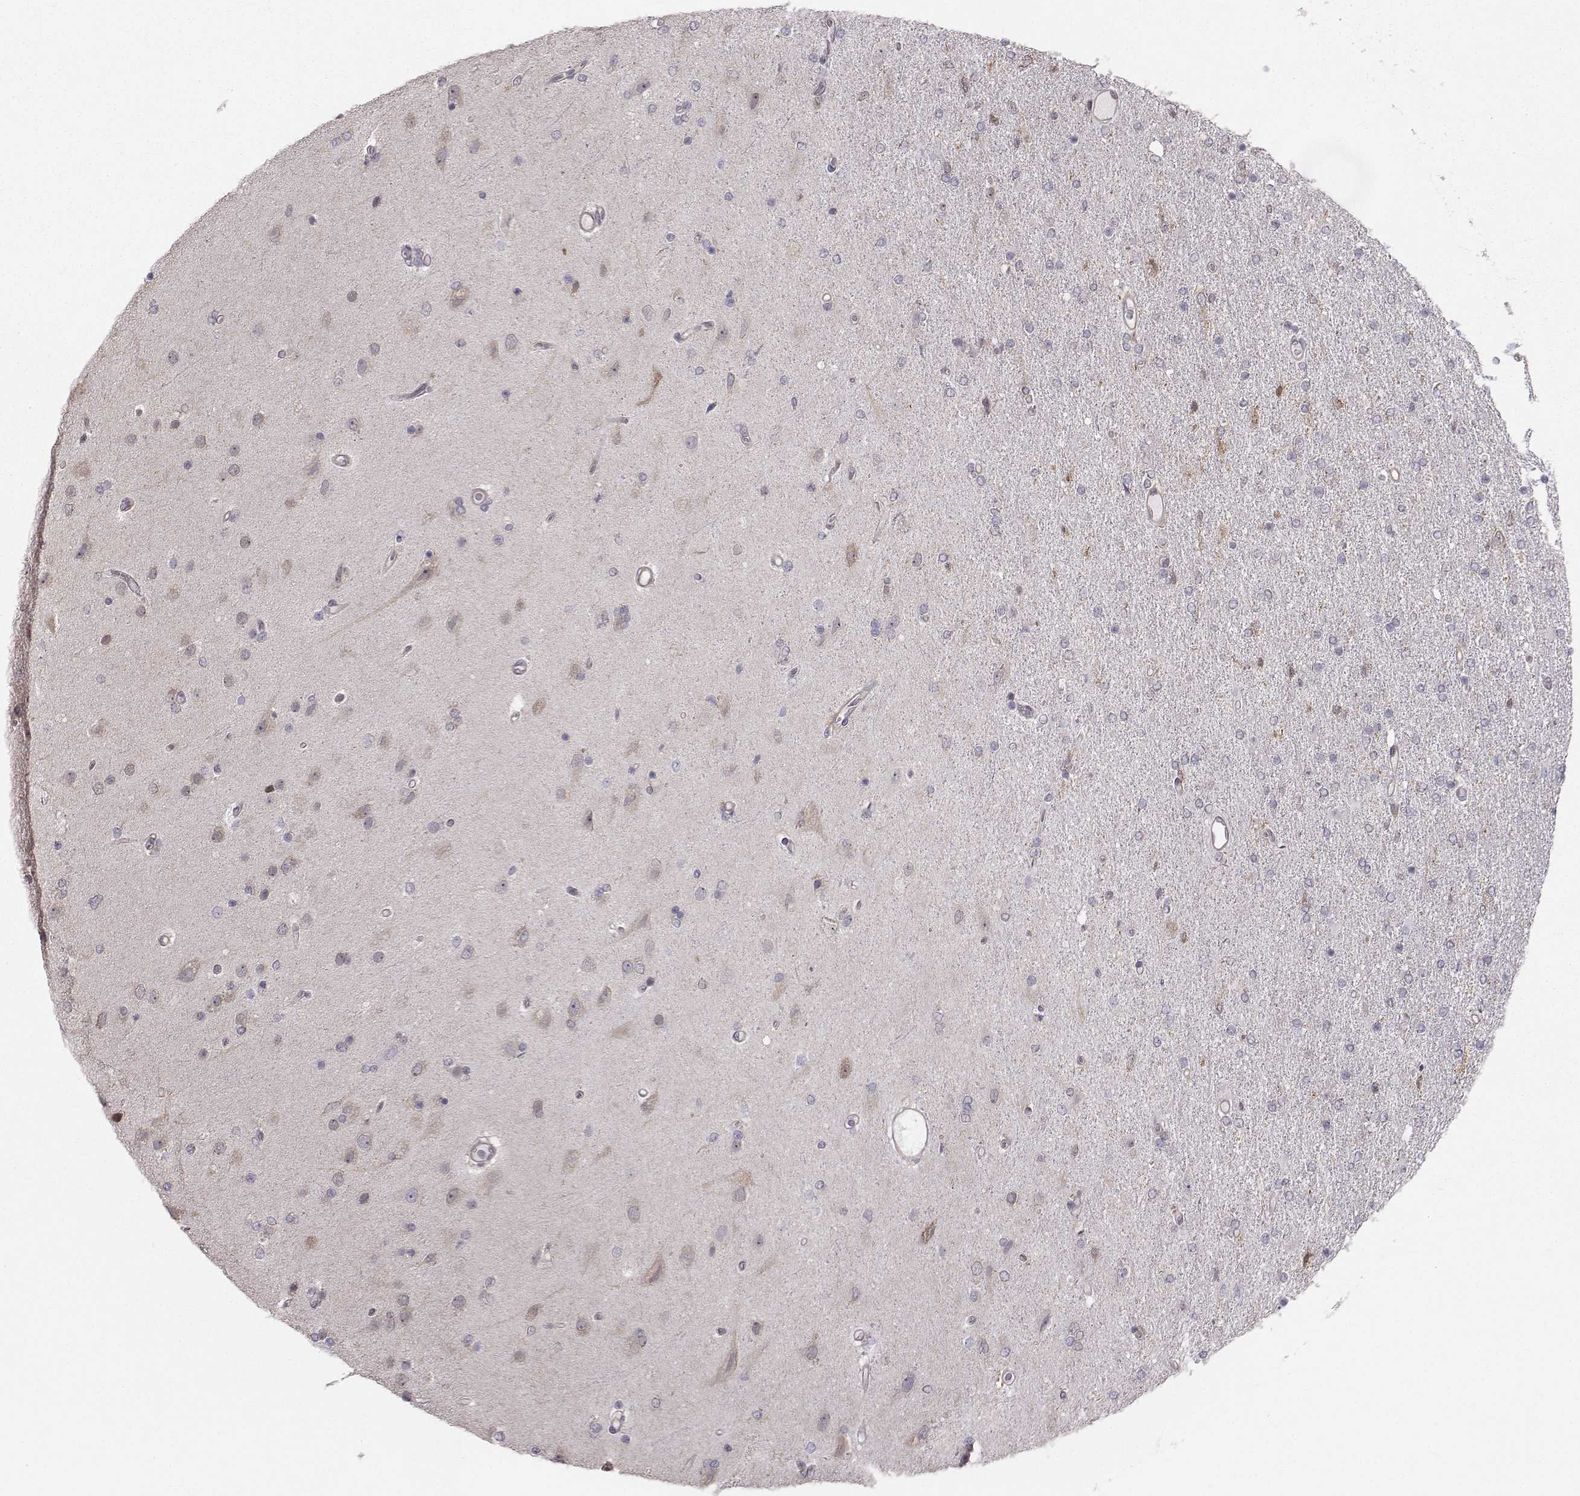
{"staining": {"intensity": "negative", "quantity": "none", "location": "none"}, "tissue": "glioma", "cell_type": "Tumor cells", "image_type": "cancer", "snomed": [{"axis": "morphology", "description": "Glioma, malignant, High grade"}, {"axis": "topography", "description": "Cerebral cortex"}], "caption": "Tumor cells show no significant expression in high-grade glioma (malignant).", "gene": "HSP90AB1", "patient": {"sex": "male", "age": 70}}